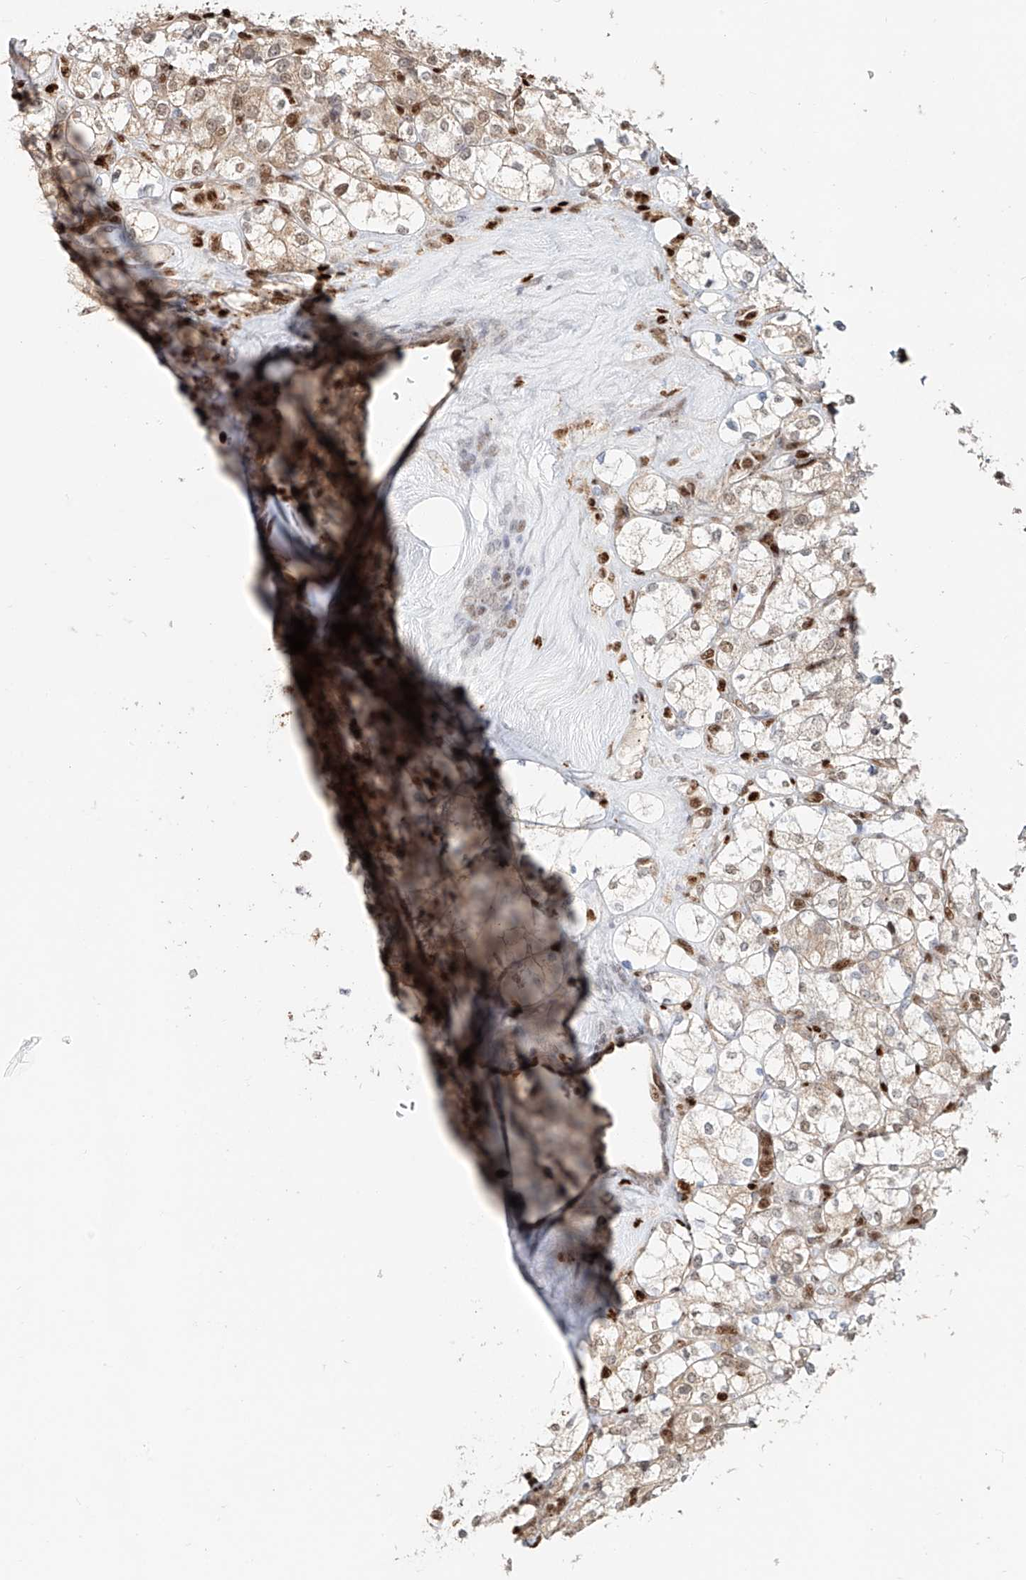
{"staining": {"intensity": "weak", "quantity": "25%-75%", "location": "cytoplasmic/membranous"}, "tissue": "renal cancer", "cell_type": "Tumor cells", "image_type": "cancer", "snomed": [{"axis": "morphology", "description": "Adenocarcinoma, NOS"}, {"axis": "topography", "description": "Kidney"}], "caption": "A histopathology image of renal cancer stained for a protein displays weak cytoplasmic/membranous brown staining in tumor cells.", "gene": "DZIP1L", "patient": {"sex": "male", "age": 77}}